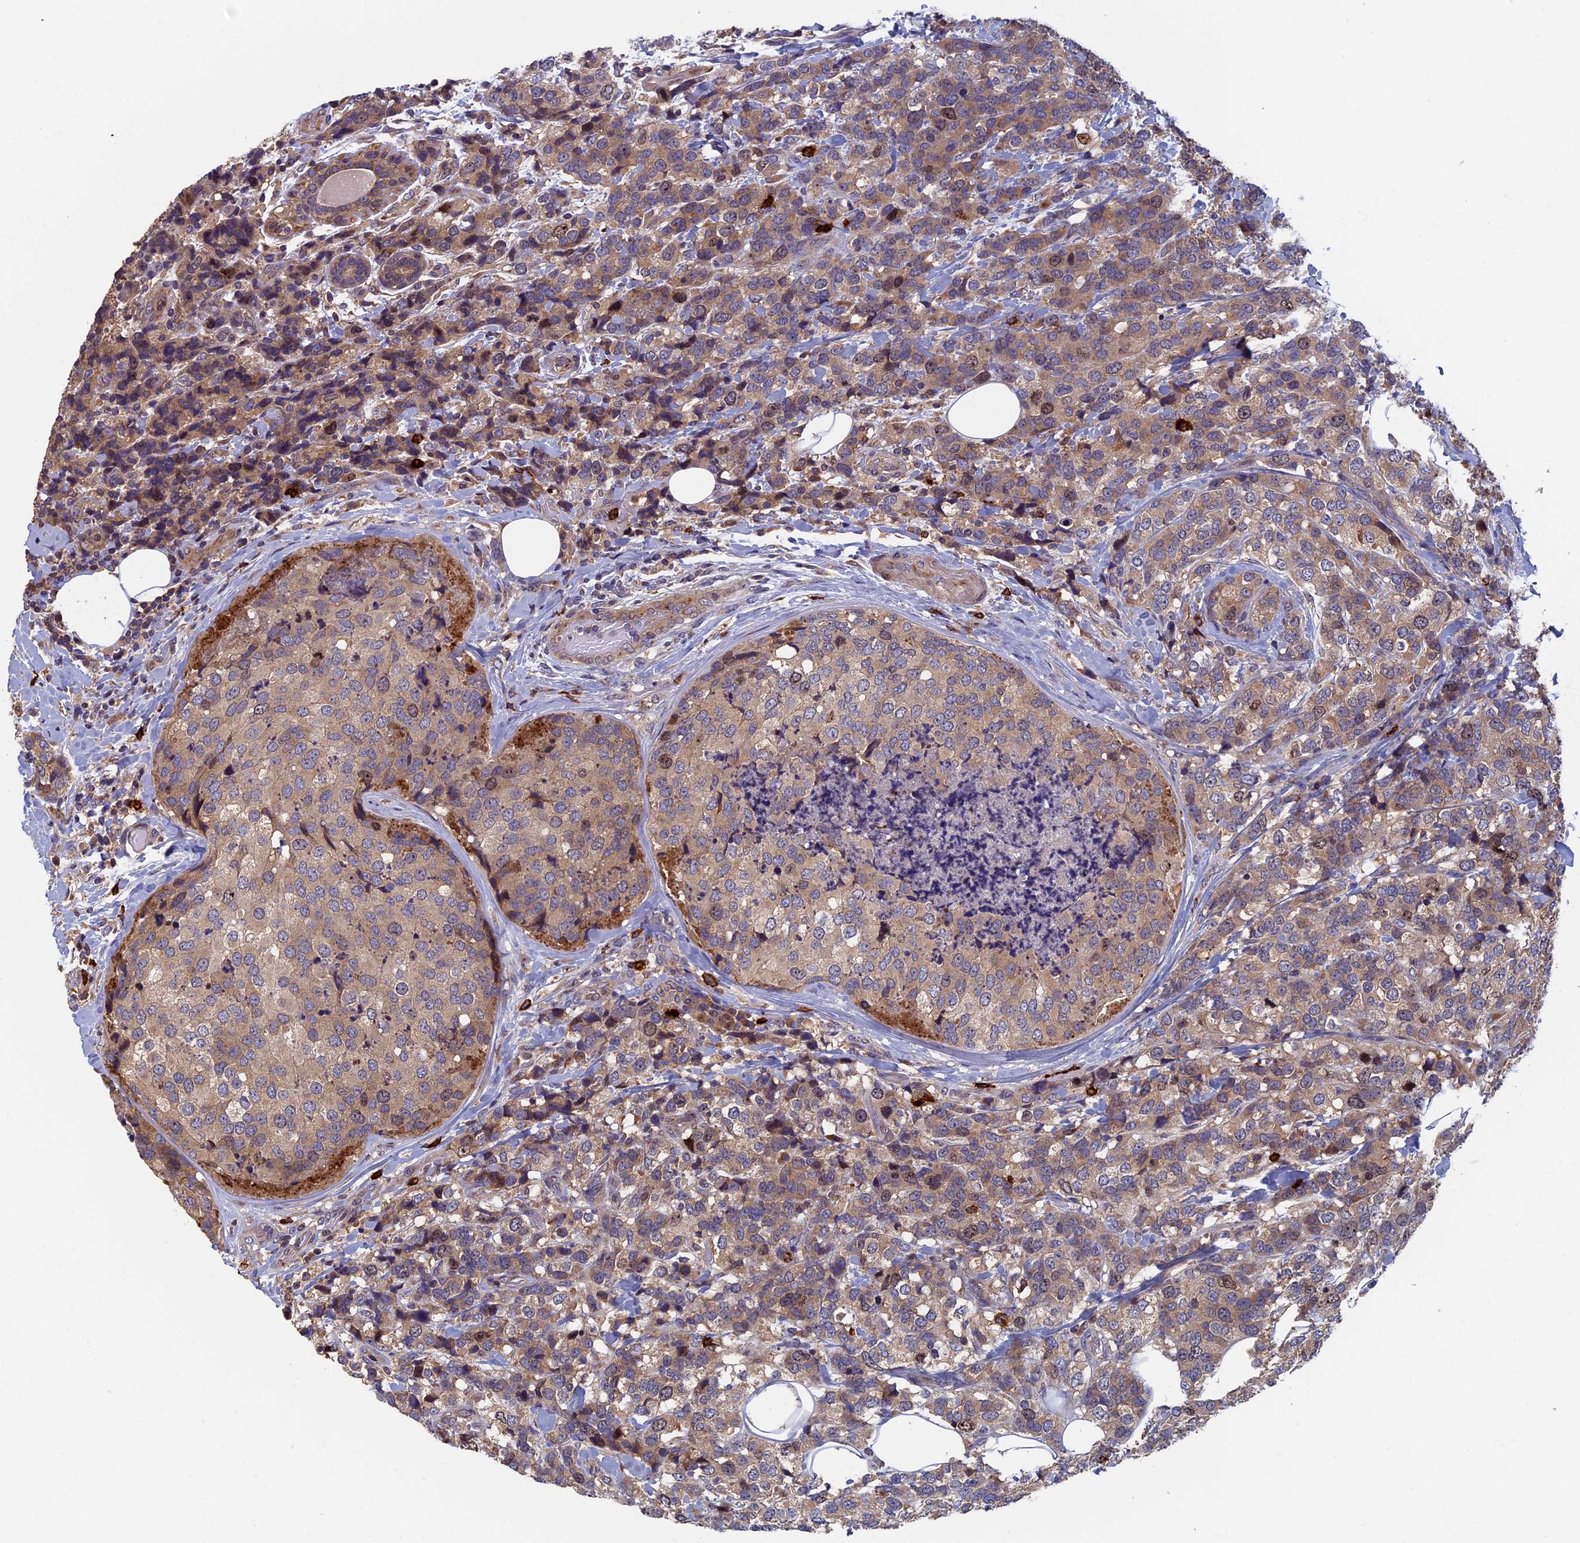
{"staining": {"intensity": "moderate", "quantity": ">75%", "location": "cytoplasmic/membranous"}, "tissue": "breast cancer", "cell_type": "Tumor cells", "image_type": "cancer", "snomed": [{"axis": "morphology", "description": "Lobular carcinoma"}, {"axis": "topography", "description": "Breast"}], "caption": "High-magnification brightfield microscopy of breast lobular carcinoma stained with DAB (brown) and counterstained with hematoxylin (blue). tumor cells exhibit moderate cytoplasmic/membranous positivity is identified in approximately>75% of cells. (DAB = brown stain, brightfield microscopy at high magnification).", "gene": "TNK2", "patient": {"sex": "female", "age": 59}}